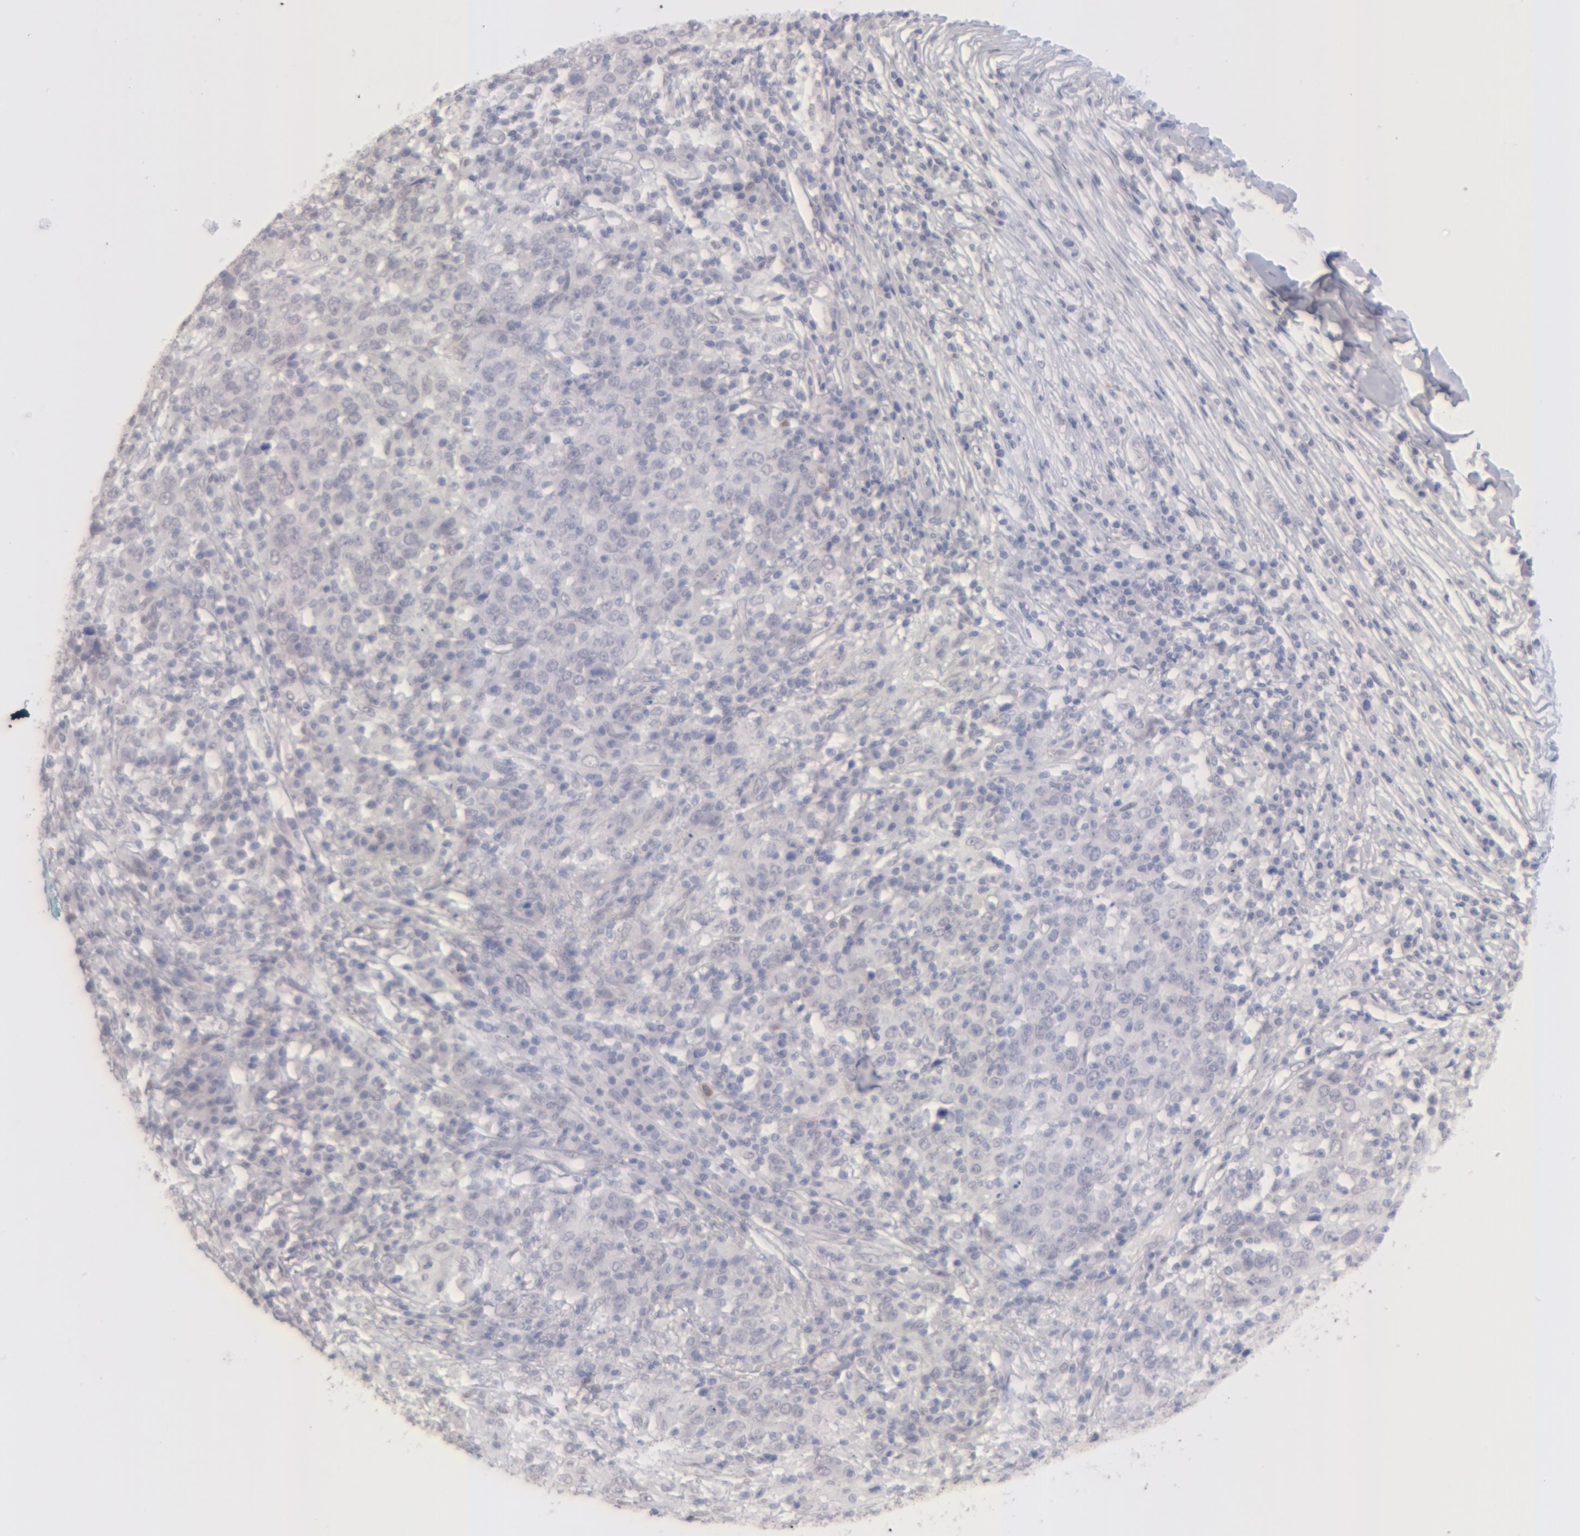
{"staining": {"intensity": "negative", "quantity": "none", "location": "none"}, "tissue": "head and neck cancer", "cell_type": "Tumor cells", "image_type": "cancer", "snomed": [{"axis": "morphology", "description": "Adenocarcinoma, NOS"}, {"axis": "topography", "description": "Salivary gland"}, {"axis": "topography", "description": "Head-Neck"}], "caption": "A micrograph of human adenocarcinoma (head and neck) is negative for staining in tumor cells.", "gene": "MGAM", "patient": {"sex": "female", "age": 65}}